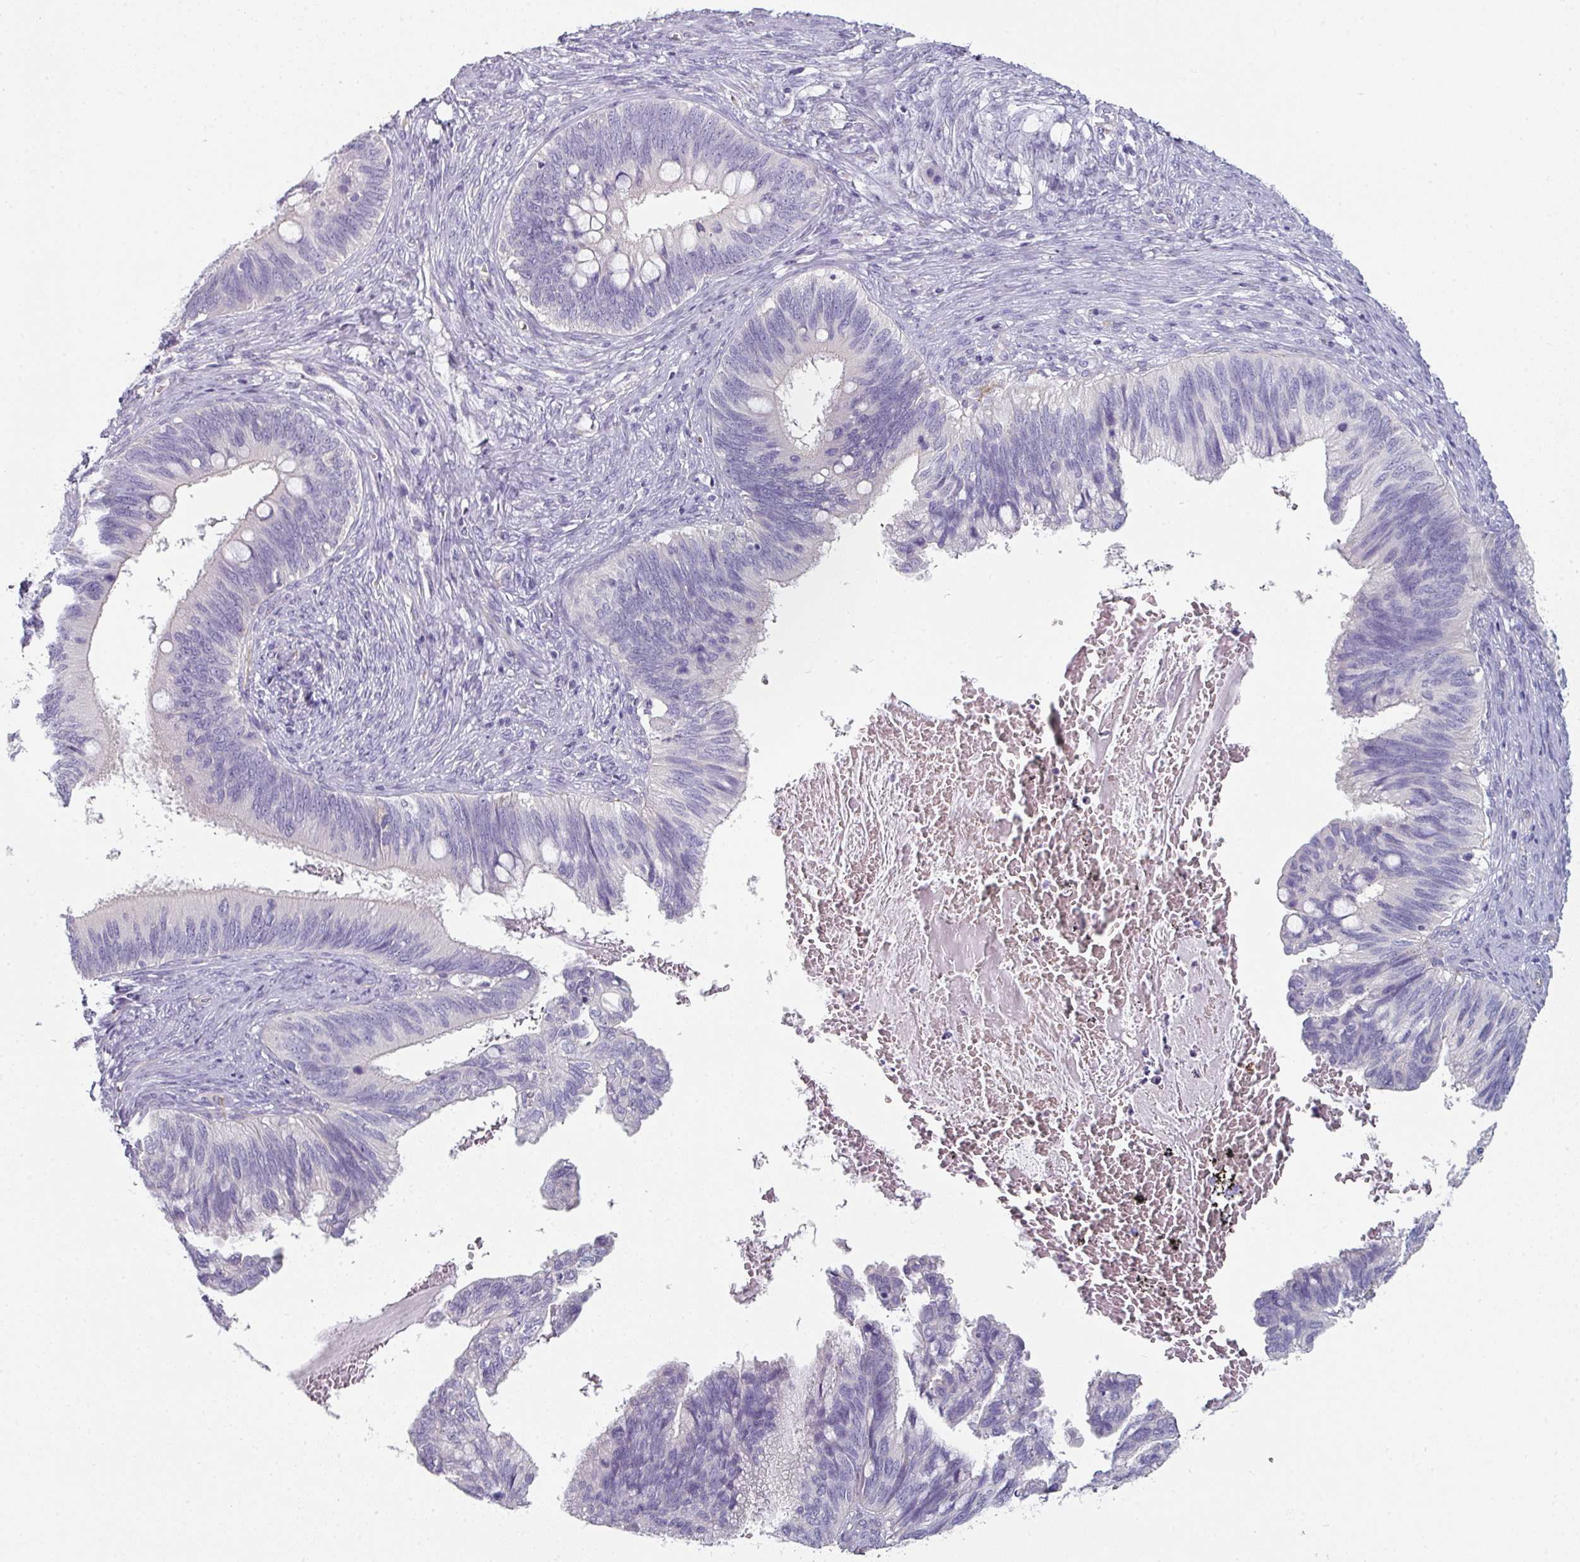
{"staining": {"intensity": "negative", "quantity": "none", "location": "none"}, "tissue": "cervical cancer", "cell_type": "Tumor cells", "image_type": "cancer", "snomed": [{"axis": "morphology", "description": "Adenocarcinoma, NOS"}, {"axis": "topography", "description": "Cervix"}], "caption": "Immunohistochemistry (IHC) photomicrograph of neoplastic tissue: adenocarcinoma (cervical) stained with DAB reveals no significant protein staining in tumor cells.", "gene": "SLC17A7", "patient": {"sex": "female", "age": 42}}